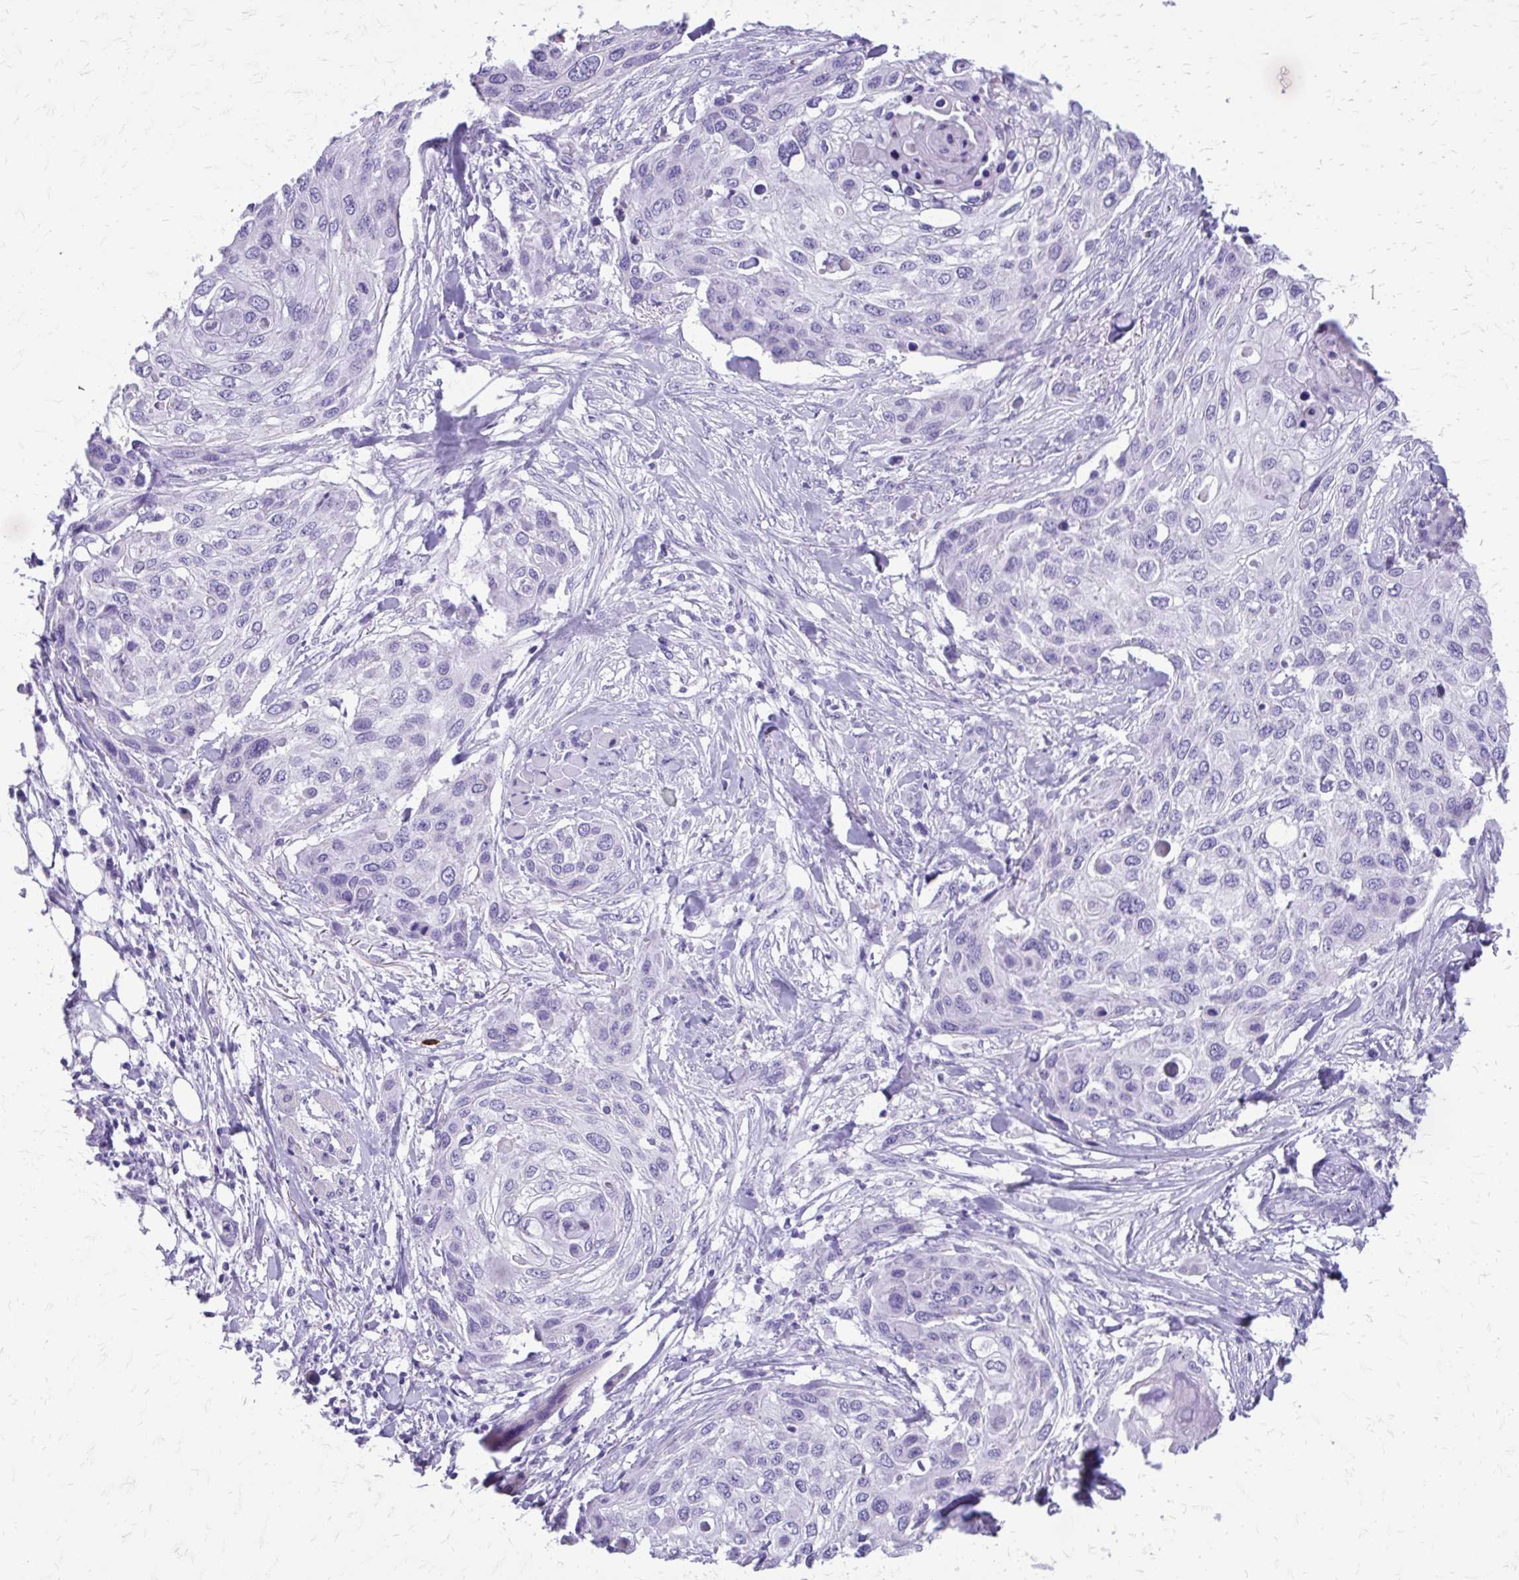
{"staining": {"intensity": "negative", "quantity": "none", "location": "none"}, "tissue": "skin cancer", "cell_type": "Tumor cells", "image_type": "cancer", "snomed": [{"axis": "morphology", "description": "Squamous cell carcinoma, NOS"}, {"axis": "topography", "description": "Skin"}], "caption": "This photomicrograph is of skin cancer (squamous cell carcinoma) stained with immunohistochemistry (IHC) to label a protein in brown with the nuclei are counter-stained blue. There is no expression in tumor cells.", "gene": "SATL1", "patient": {"sex": "female", "age": 87}}